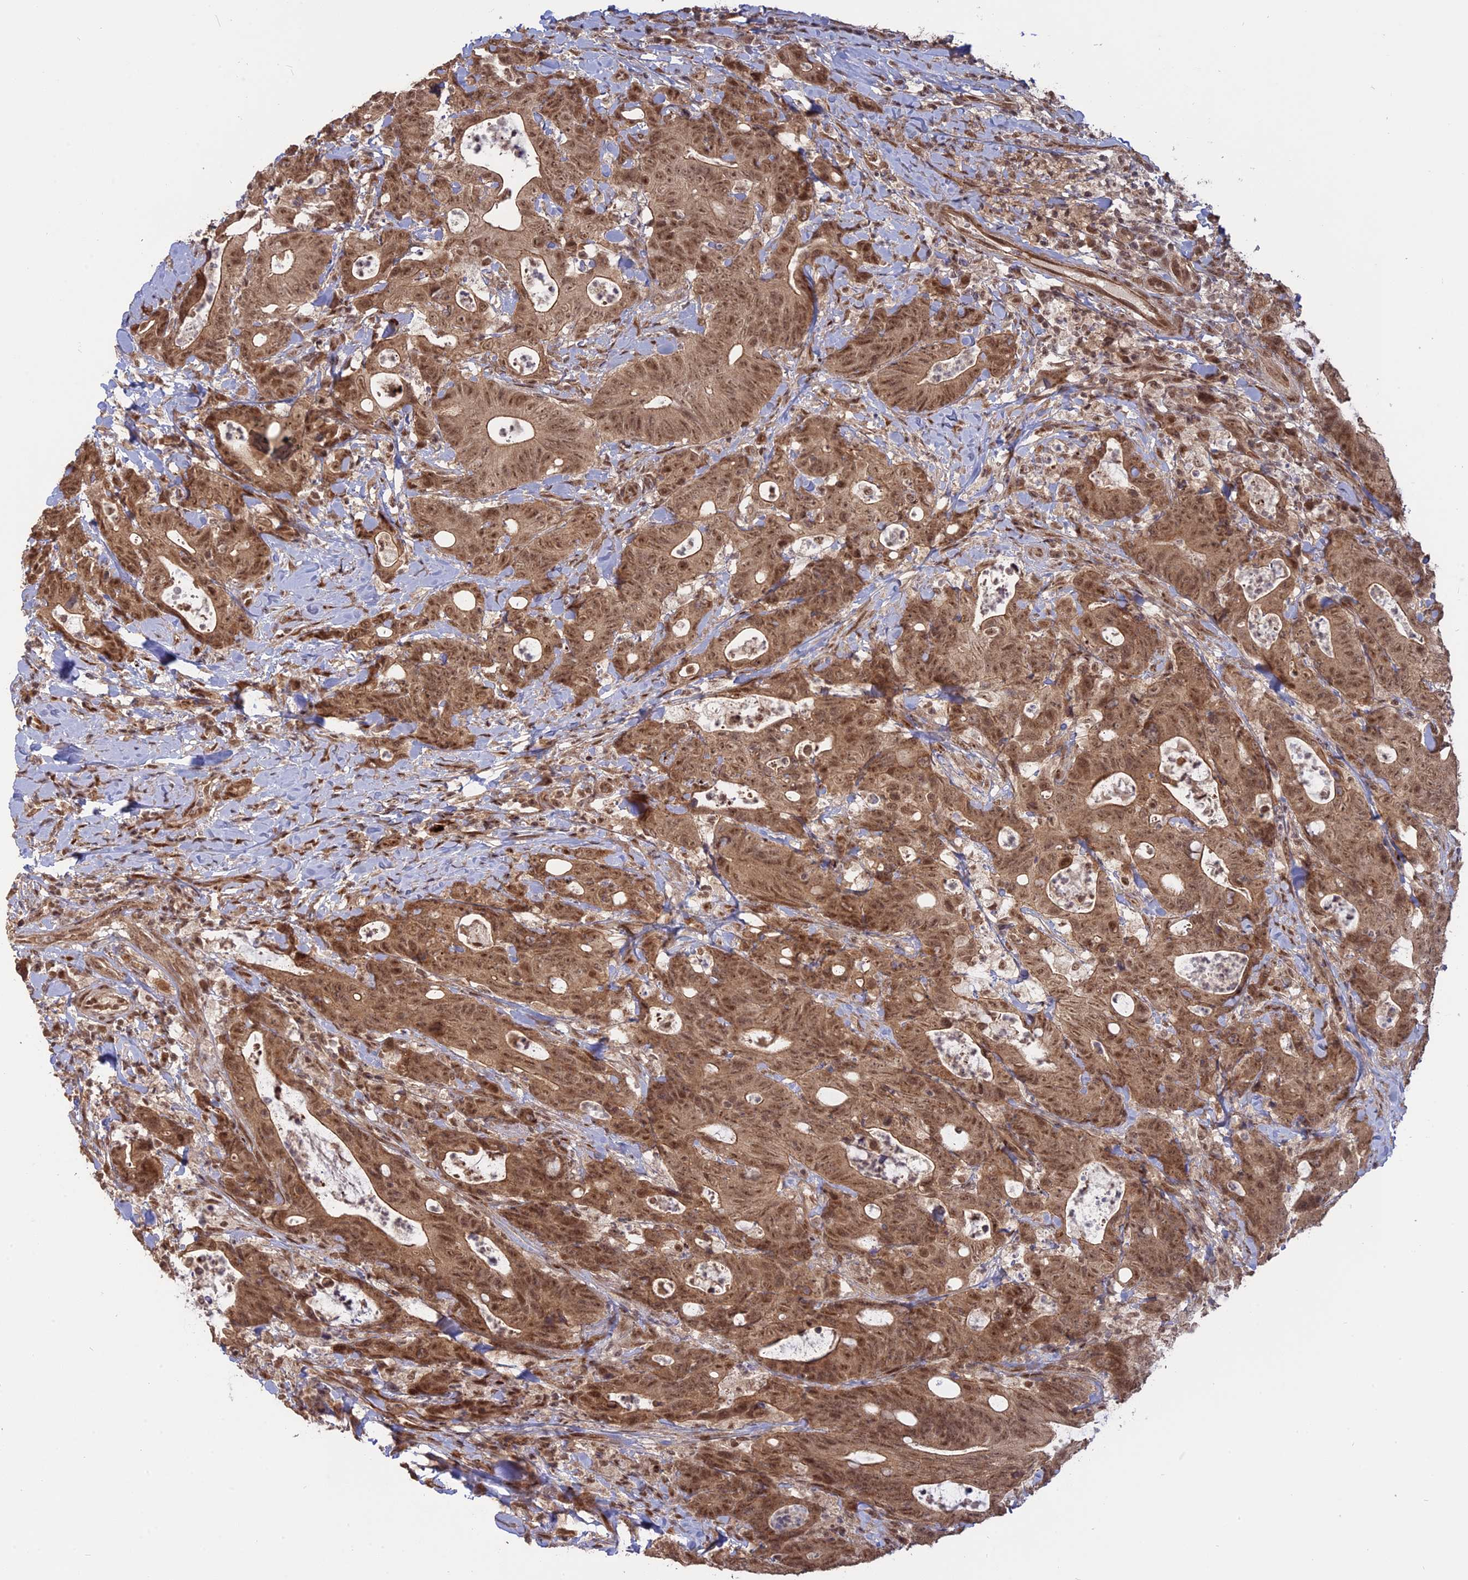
{"staining": {"intensity": "moderate", "quantity": ">75%", "location": "cytoplasmic/membranous,nuclear"}, "tissue": "colorectal cancer", "cell_type": "Tumor cells", "image_type": "cancer", "snomed": [{"axis": "morphology", "description": "Adenocarcinoma, NOS"}, {"axis": "topography", "description": "Colon"}], "caption": "Tumor cells demonstrate moderate cytoplasmic/membranous and nuclear positivity in approximately >75% of cells in colorectal cancer.", "gene": "PKIG", "patient": {"sex": "female", "age": 82}}